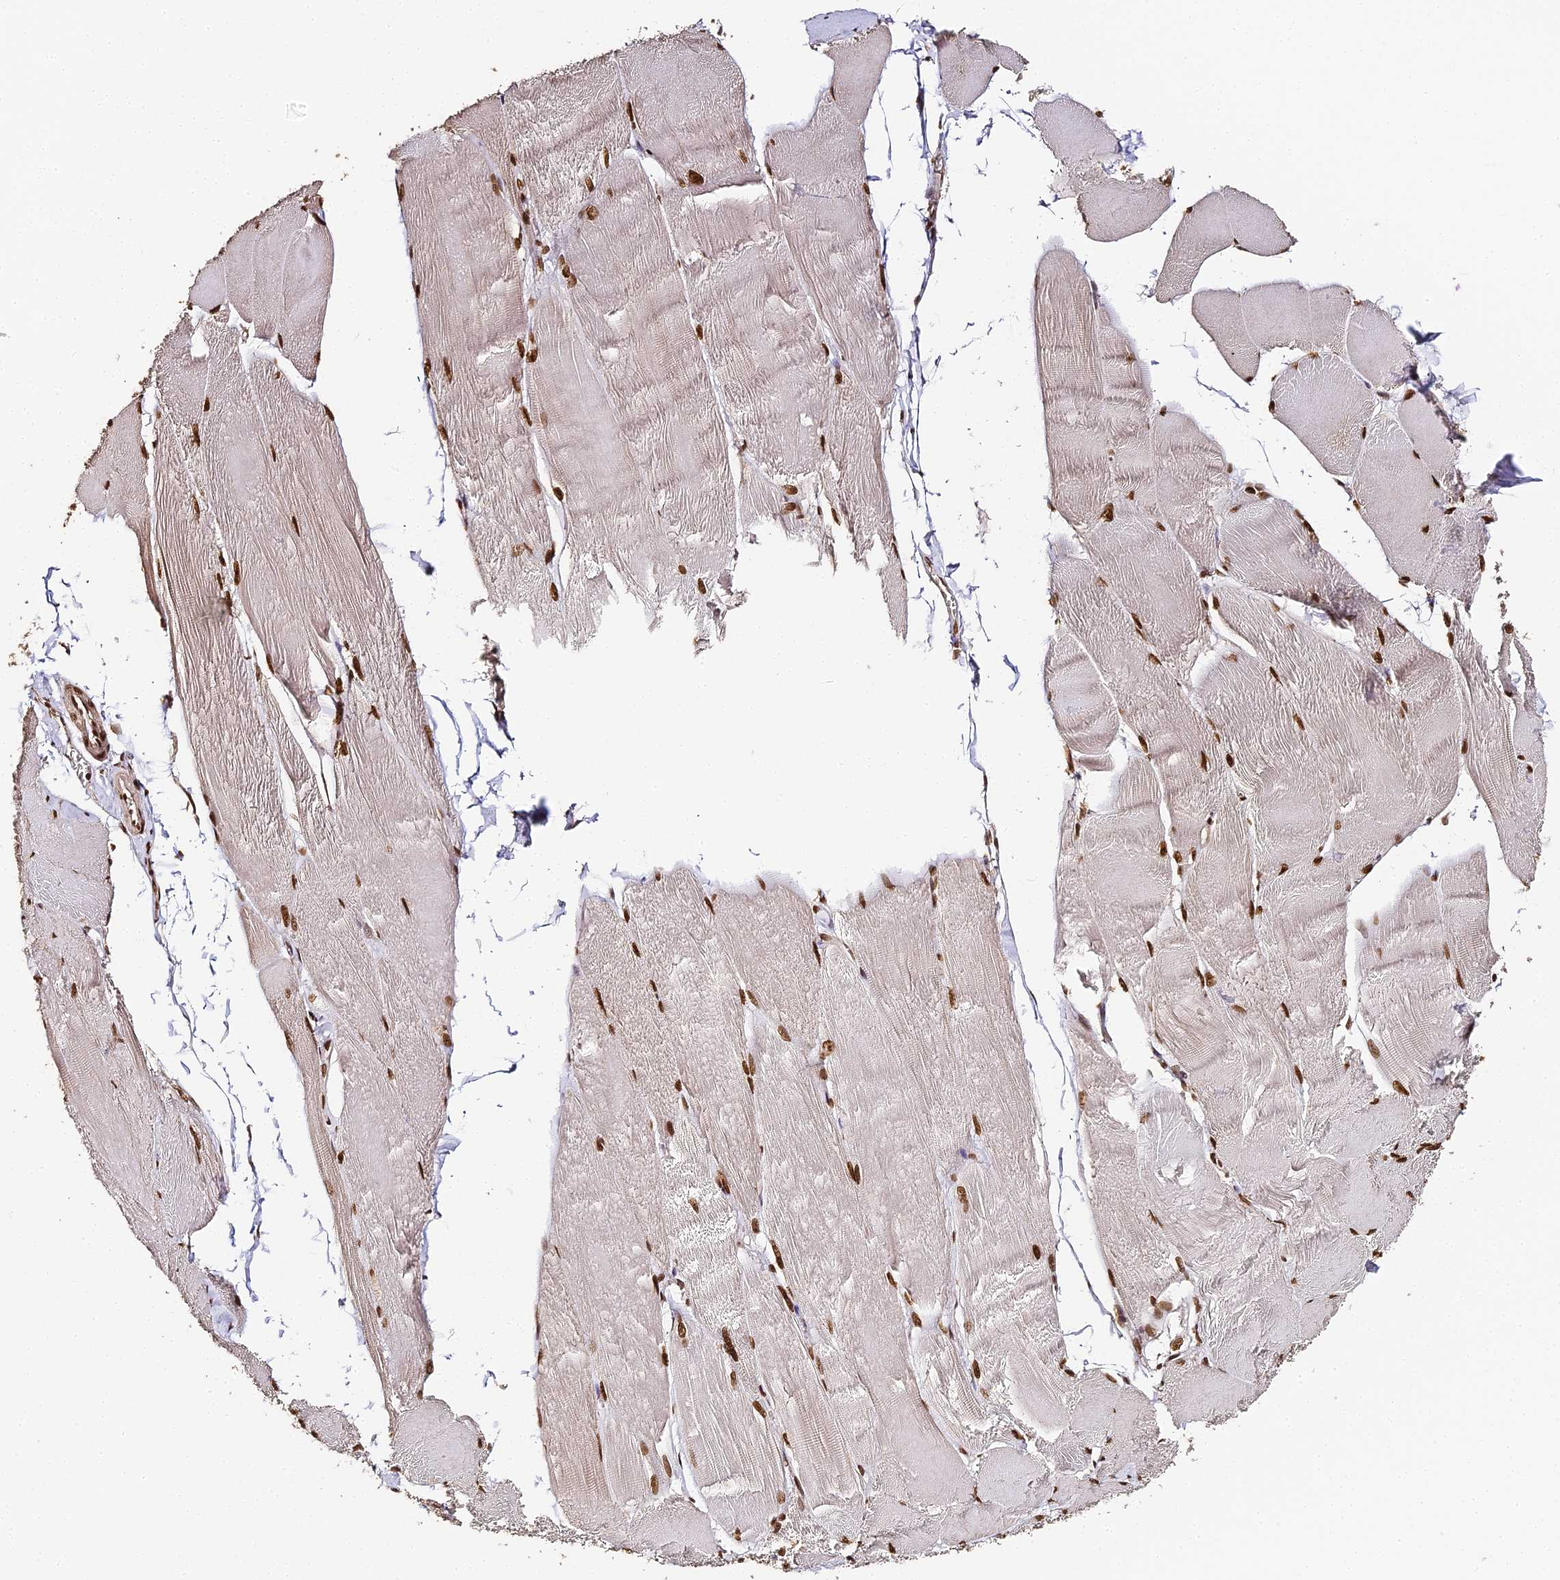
{"staining": {"intensity": "strong", "quantity": ">75%", "location": "nuclear"}, "tissue": "skeletal muscle", "cell_type": "Myocytes", "image_type": "normal", "snomed": [{"axis": "morphology", "description": "Normal tissue, NOS"}, {"axis": "morphology", "description": "Basal cell carcinoma"}, {"axis": "topography", "description": "Skeletal muscle"}], "caption": "Protein analysis of normal skeletal muscle demonstrates strong nuclear positivity in approximately >75% of myocytes.", "gene": "HNRNPA1", "patient": {"sex": "female", "age": 64}}